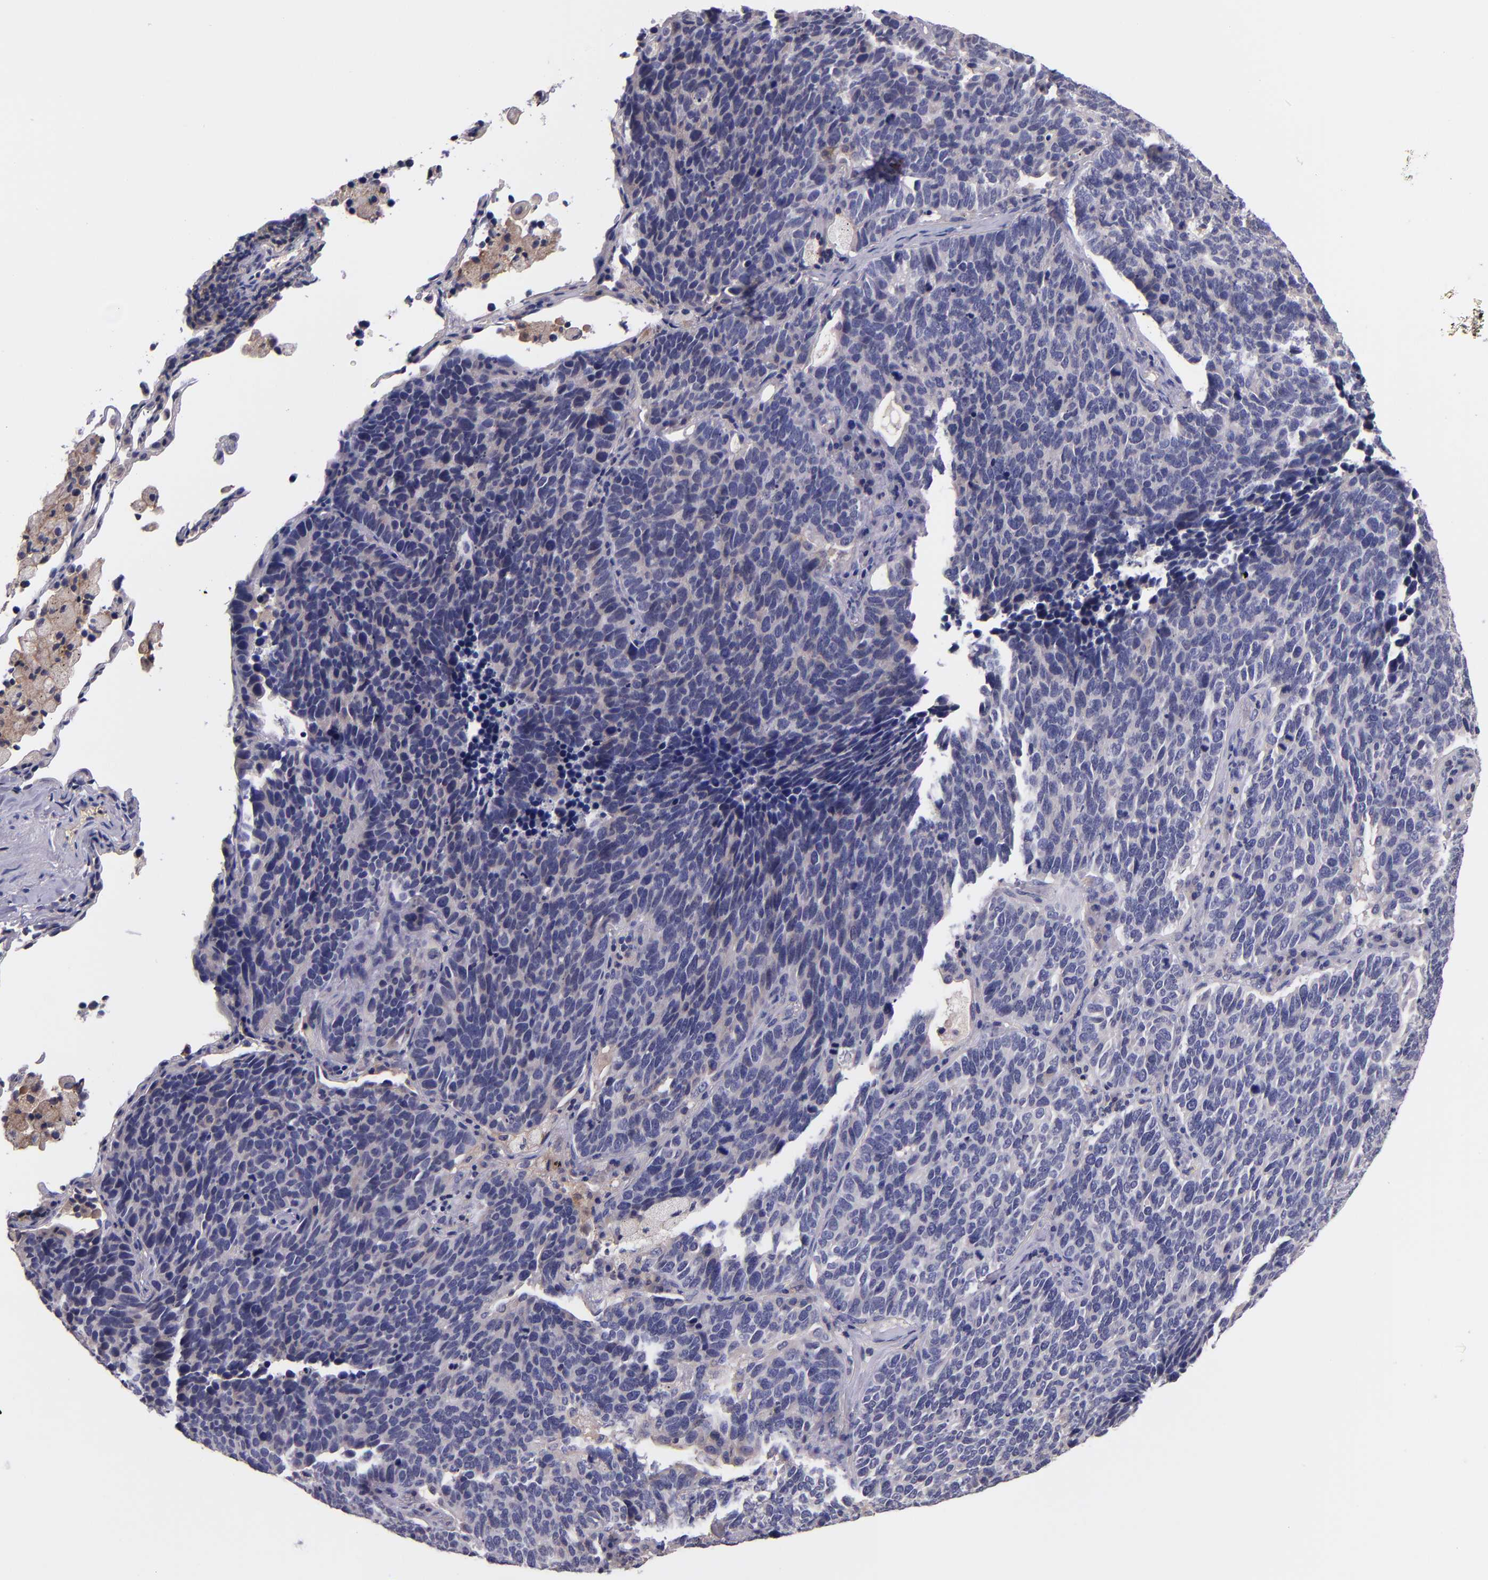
{"staining": {"intensity": "weak", "quantity": "25%-75%", "location": "cytoplasmic/membranous"}, "tissue": "lung cancer", "cell_type": "Tumor cells", "image_type": "cancer", "snomed": [{"axis": "morphology", "description": "Neoplasm, malignant, NOS"}, {"axis": "topography", "description": "Lung"}], "caption": "A brown stain labels weak cytoplasmic/membranous staining of a protein in lung cancer tumor cells.", "gene": "RBP4", "patient": {"sex": "female", "age": 75}}